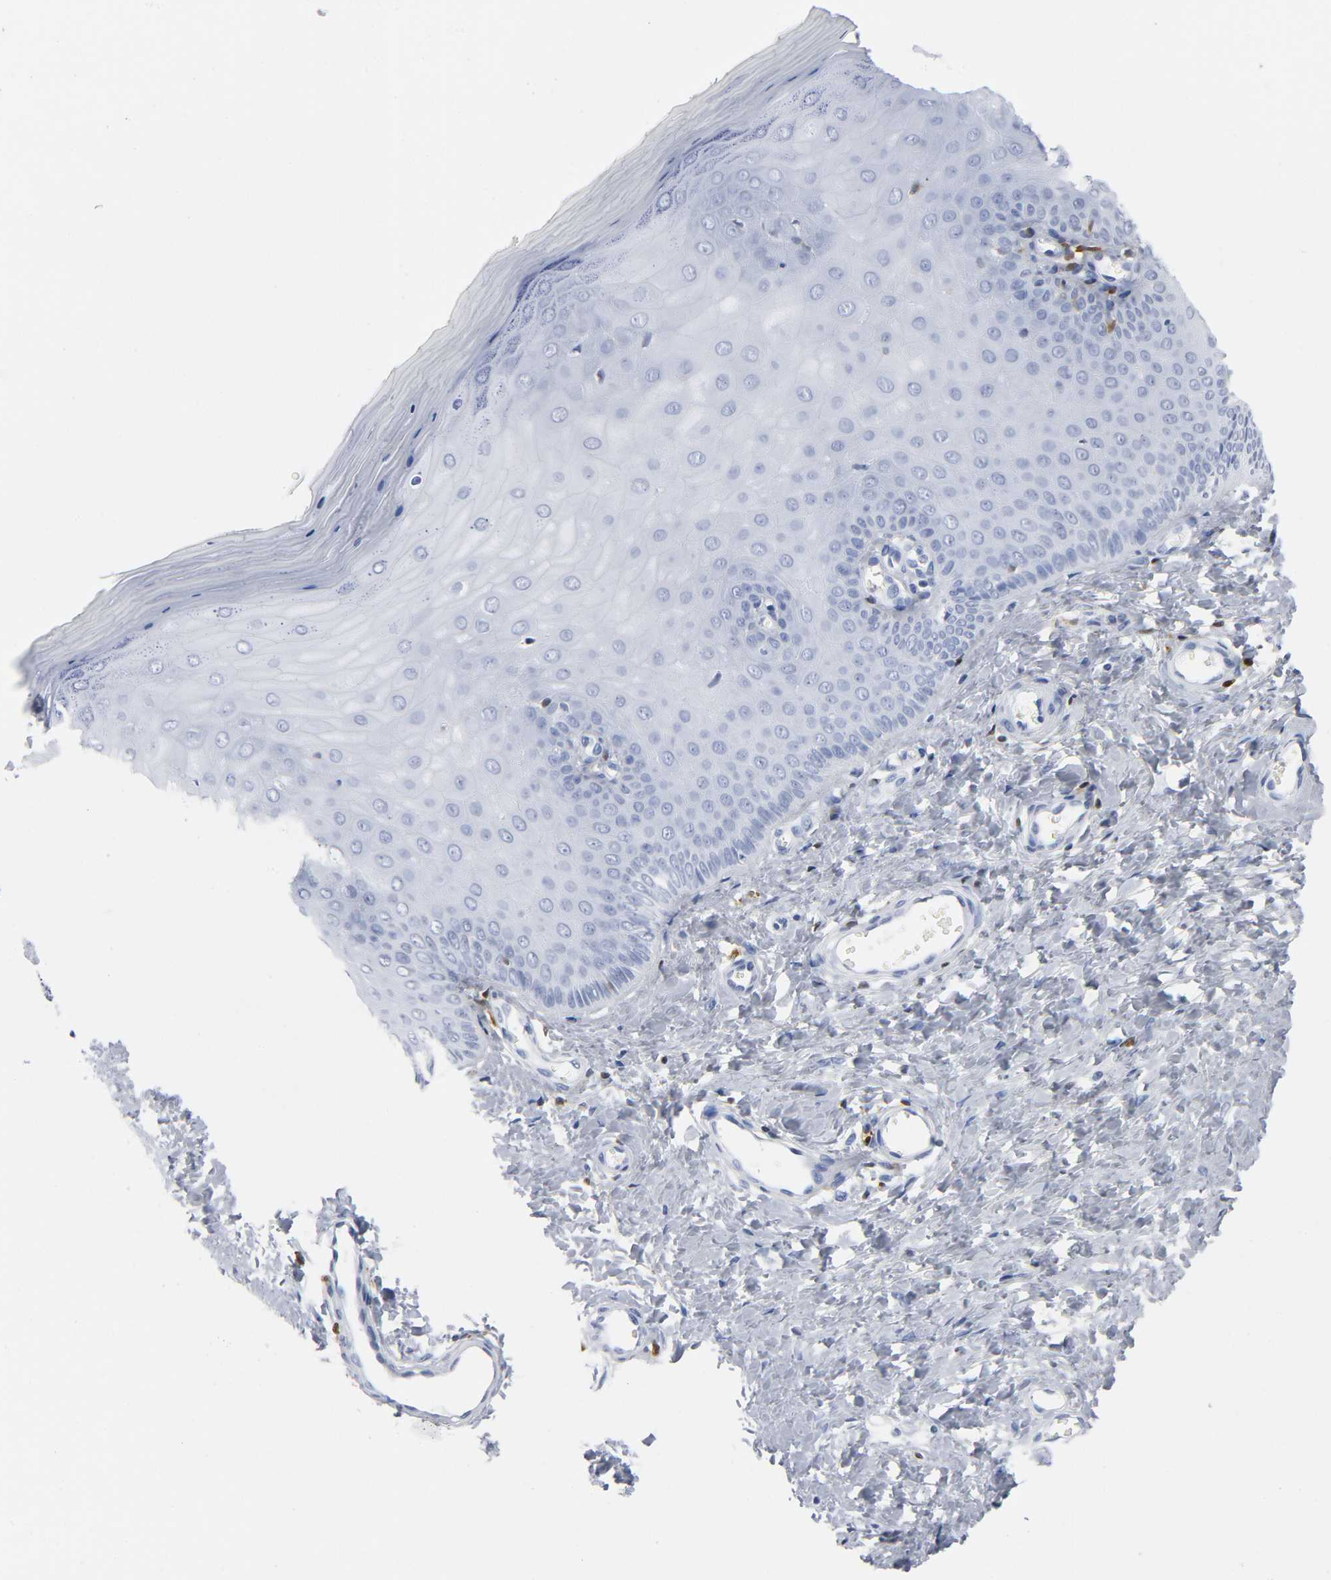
{"staining": {"intensity": "negative", "quantity": "none", "location": "none"}, "tissue": "cervix", "cell_type": "Glandular cells", "image_type": "normal", "snomed": [{"axis": "morphology", "description": "Normal tissue, NOS"}, {"axis": "topography", "description": "Cervix"}], "caption": "Immunohistochemical staining of benign human cervix shows no significant positivity in glandular cells. (DAB (3,3'-diaminobenzidine) immunohistochemistry, high magnification).", "gene": "DOK2", "patient": {"sex": "female", "age": 55}}